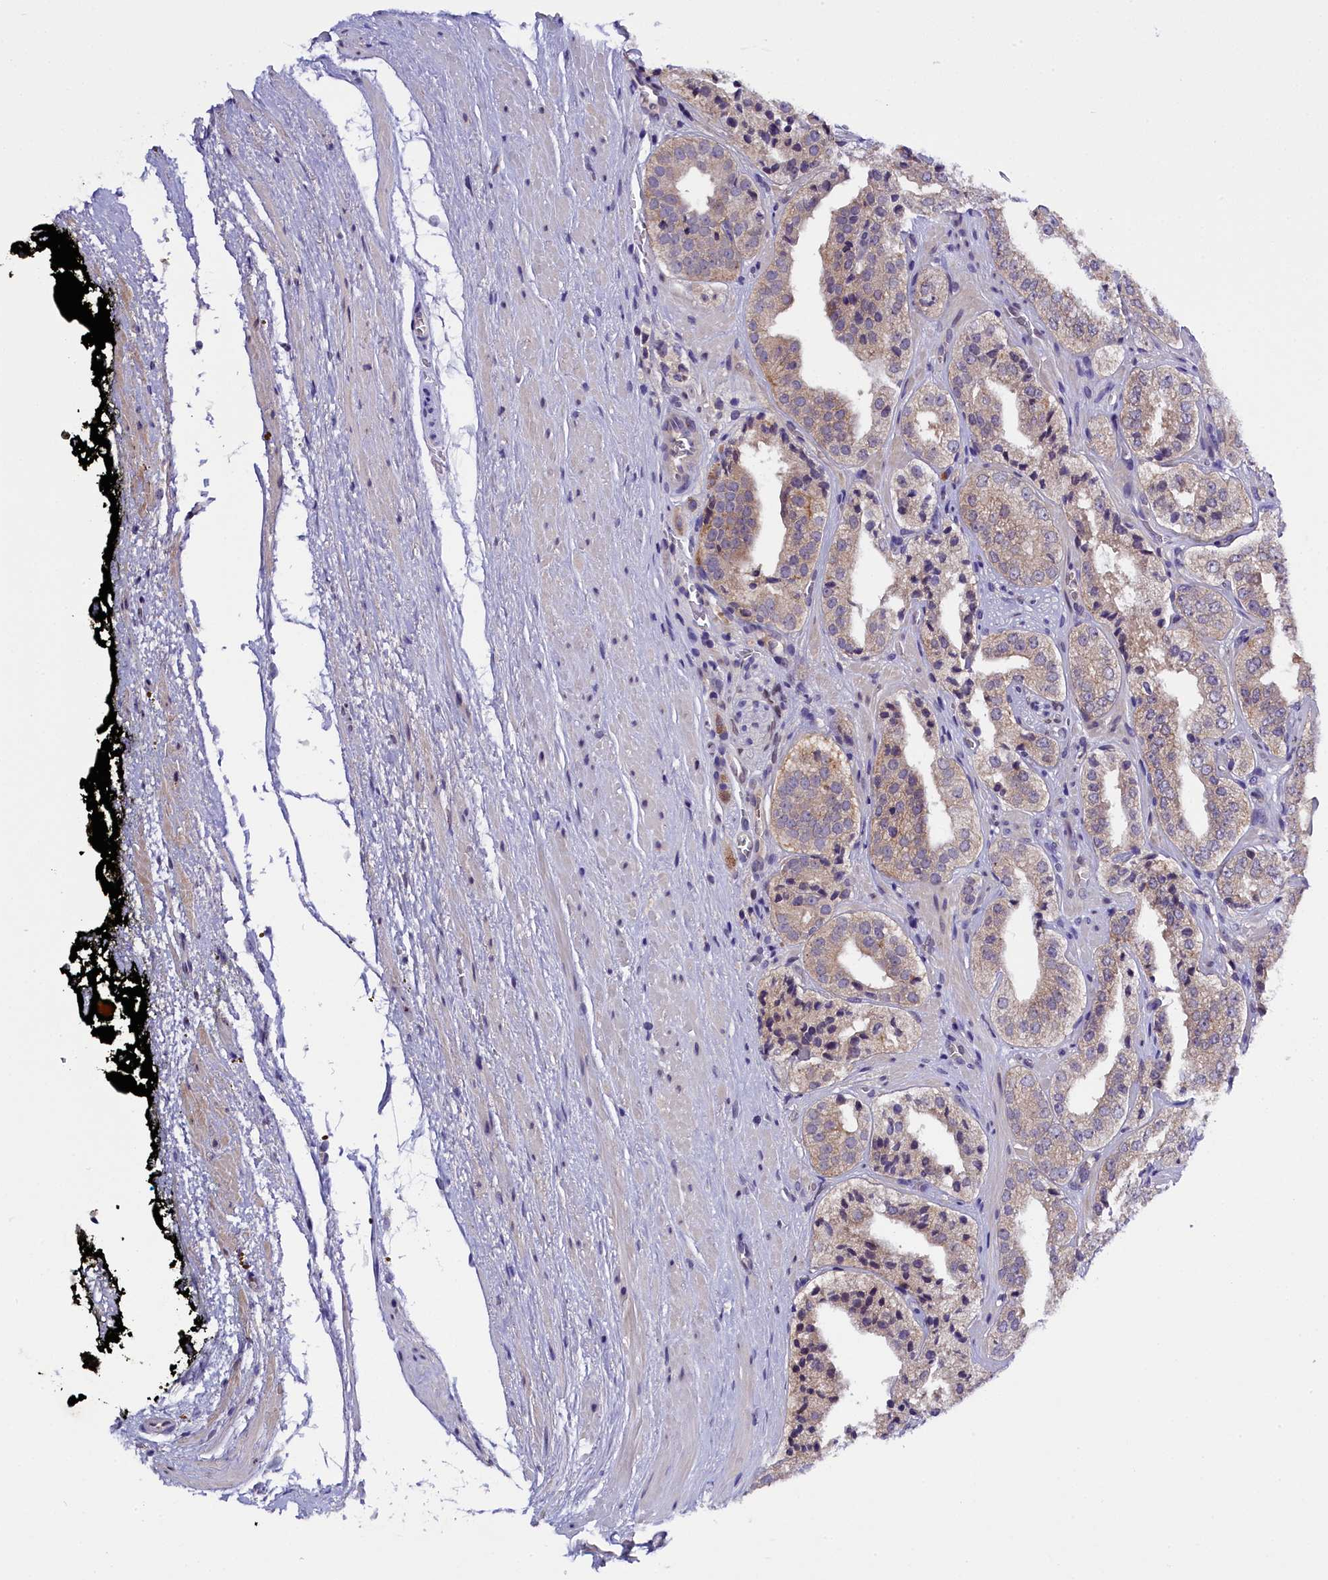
{"staining": {"intensity": "weak", "quantity": "<25%", "location": "cytoplasmic/membranous"}, "tissue": "prostate cancer", "cell_type": "Tumor cells", "image_type": "cancer", "snomed": [{"axis": "morphology", "description": "Adenocarcinoma, High grade"}, {"axis": "topography", "description": "Prostate"}], "caption": "Histopathology image shows no significant protein expression in tumor cells of prostate adenocarcinoma (high-grade).", "gene": "ENKD1", "patient": {"sex": "male", "age": 71}}